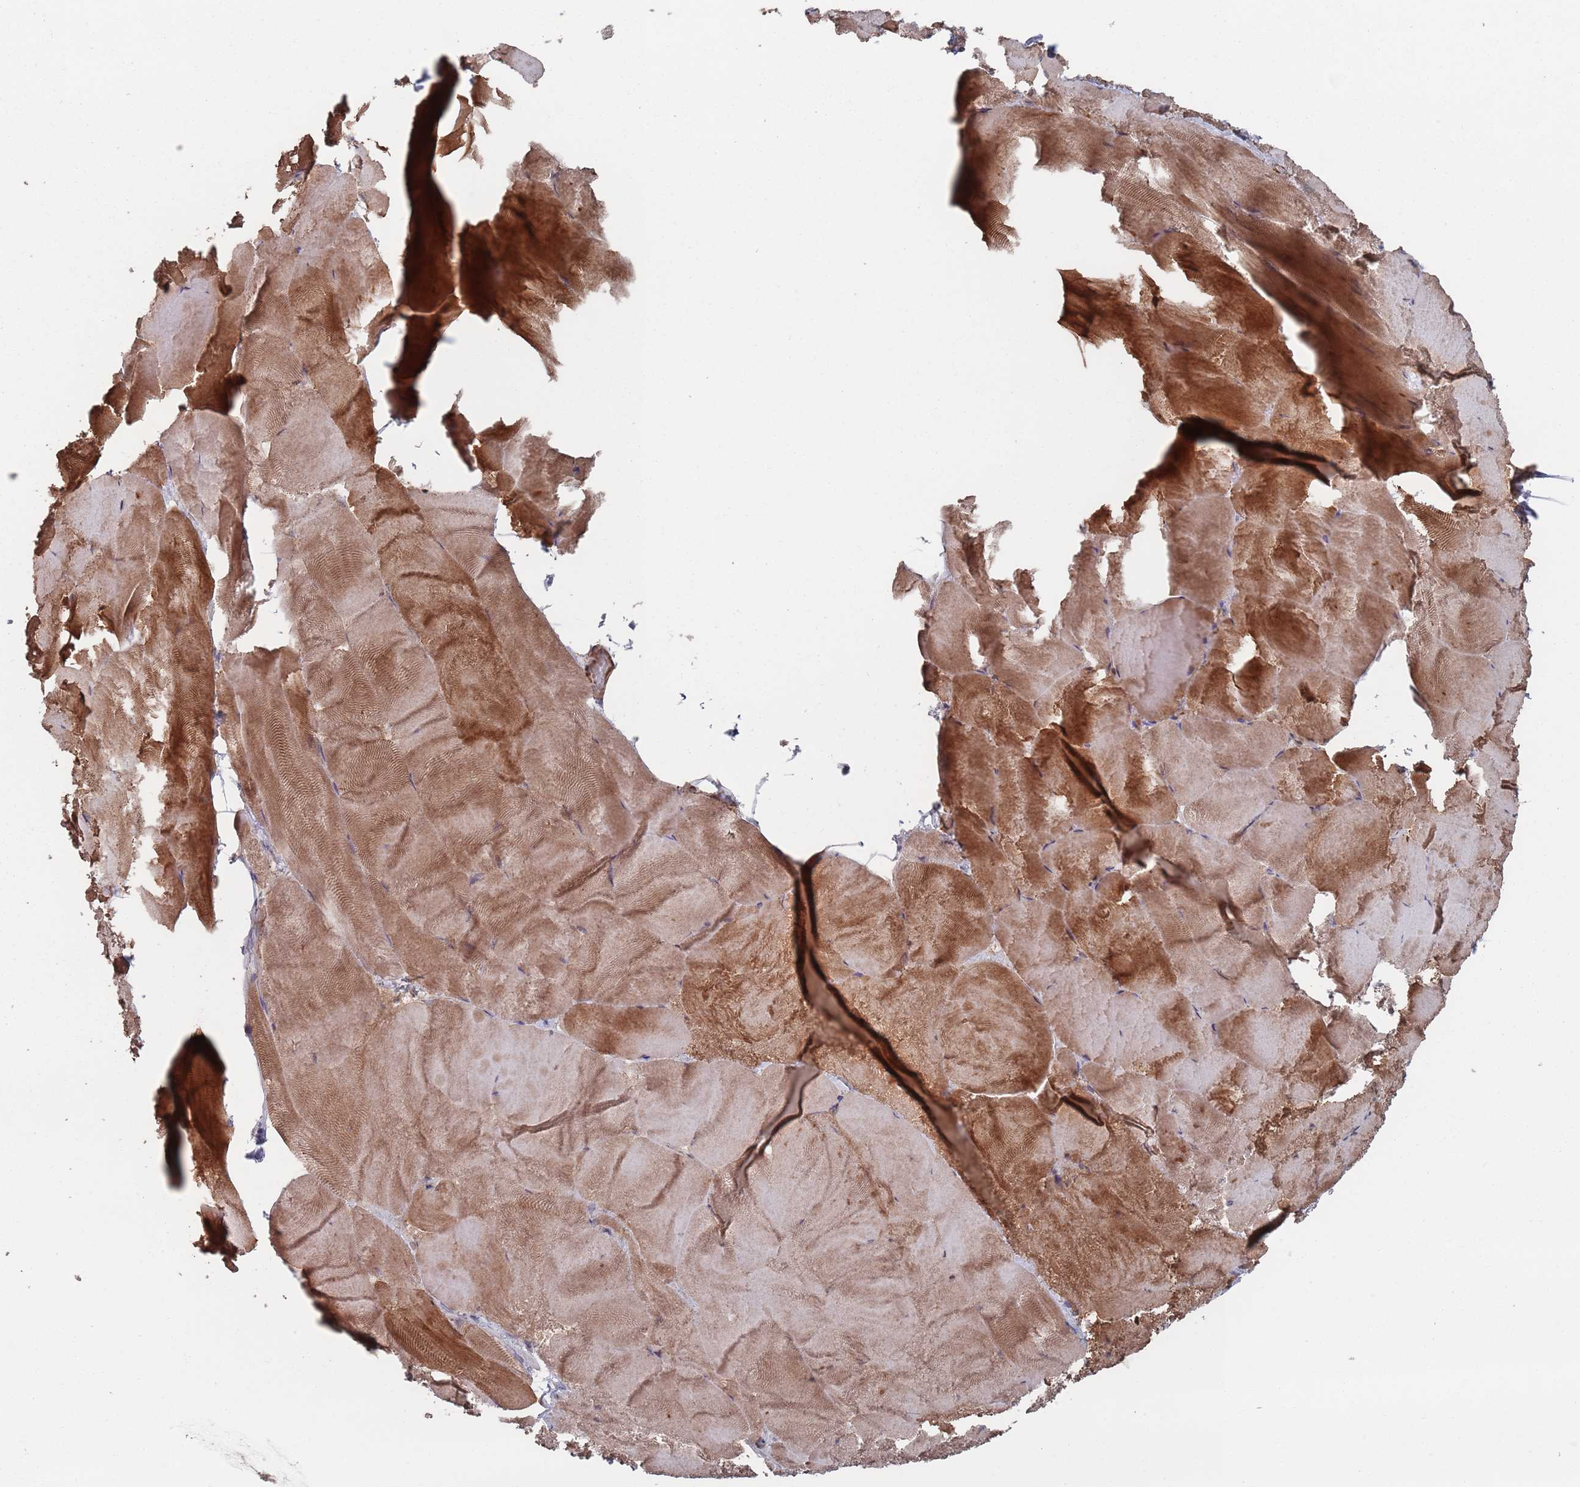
{"staining": {"intensity": "strong", "quantity": "25%-75%", "location": "cytoplasmic/membranous"}, "tissue": "skeletal muscle", "cell_type": "Myocytes", "image_type": "normal", "snomed": [{"axis": "morphology", "description": "Normal tissue, NOS"}, {"axis": "topography", "description": "Skeletal muscle"}], "caption": "IHC histopathology image of normal skeletal muscle stained for a protein (brown), which demonstrates high levels of strong cytoplasmic/membranous staining in approximately 25%-75% of myocytes.", "gene": "PLEKHA4", "patient": {"sex": "female", "age": 64}}